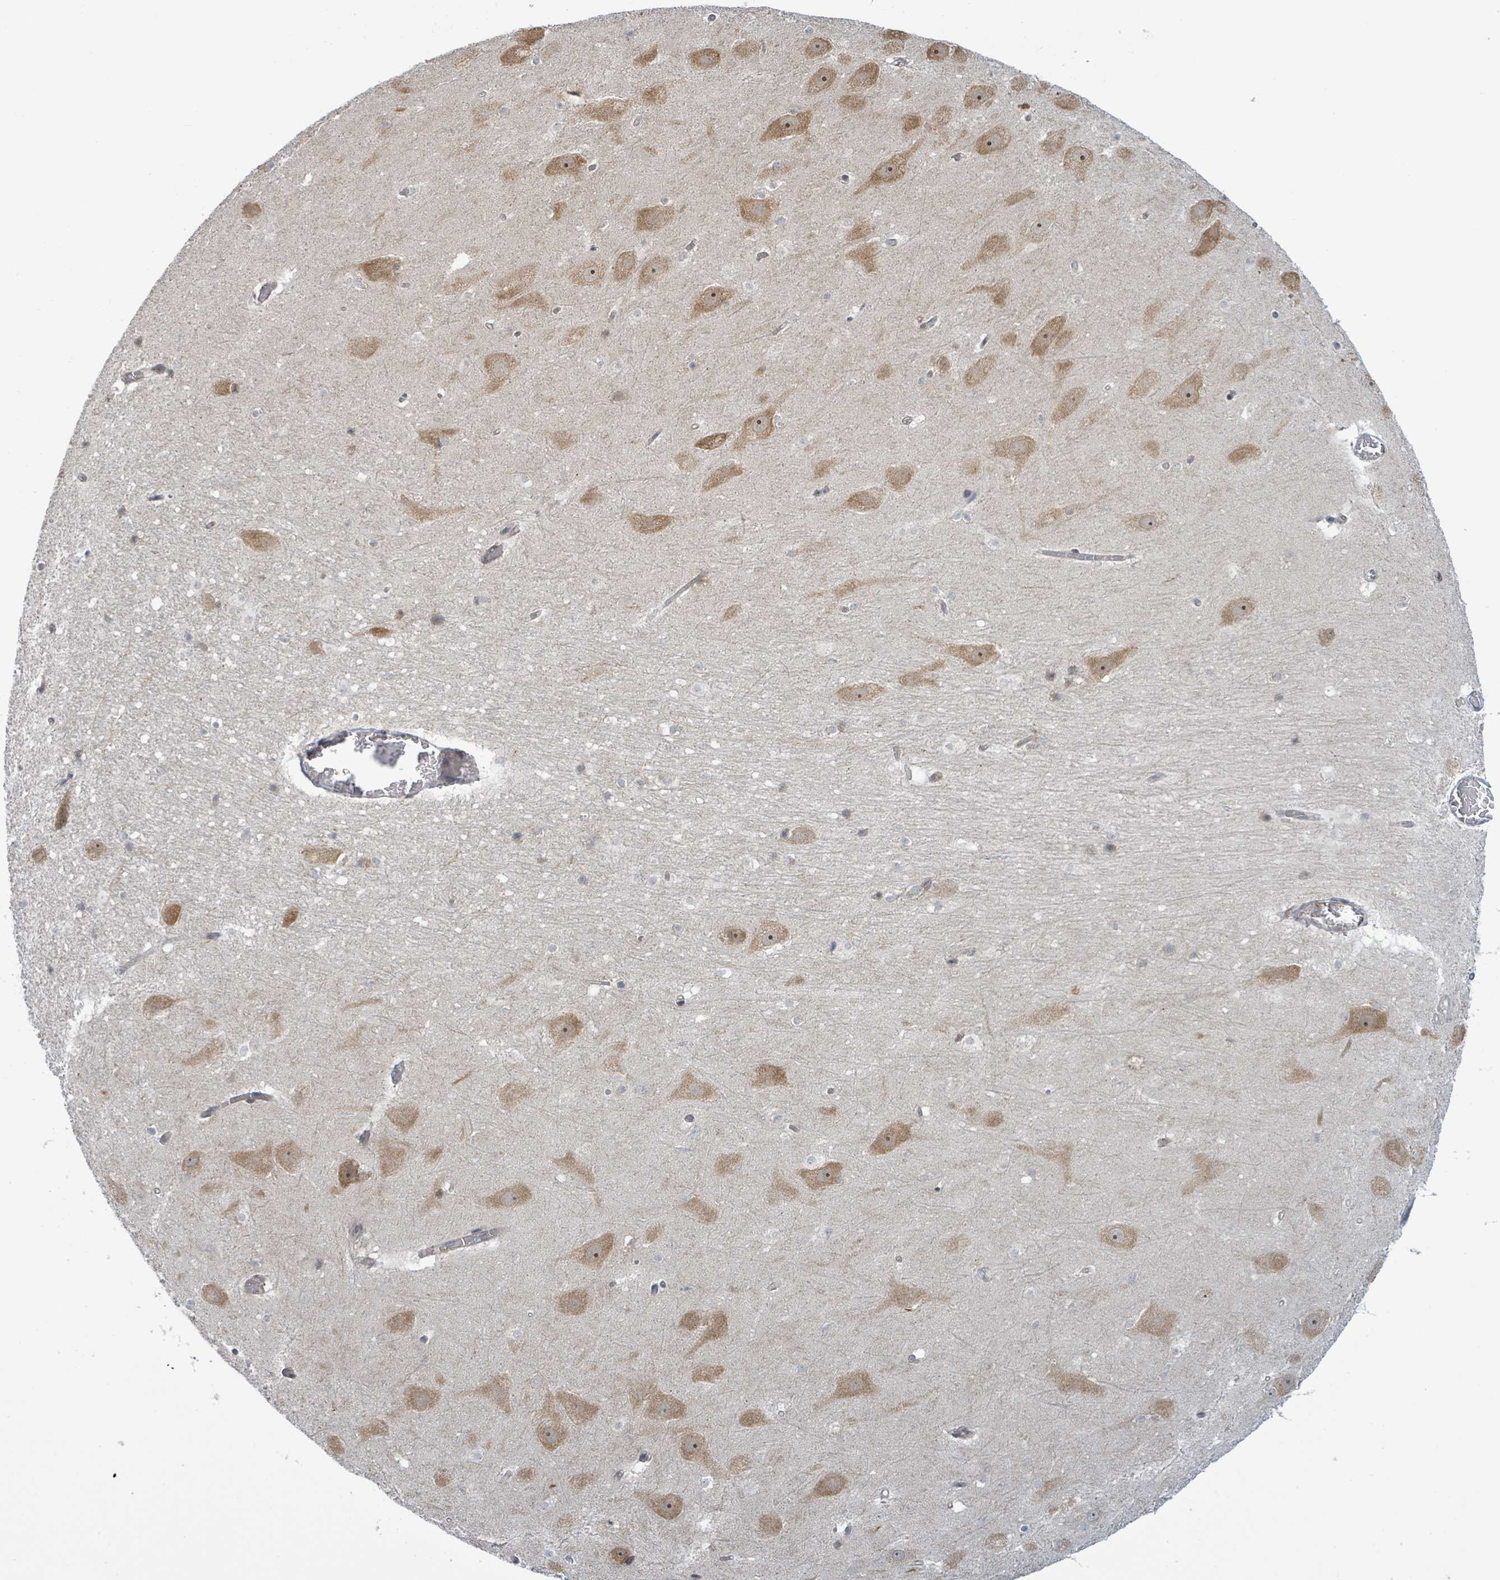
{"staining": {"intensity": "negative", "quantity": "none", "location": "none"}, "tissue": "hippocampus", "cell_type": "Glial cells", "image_type": "normal", "snomed": [{"axis": "morphology", "description": "Normal tissue, NOS"}, {"axis": "topography", "description": "Hippocampus"}], "caption": "Hippocampus was stained to show a protein in brown. There is no significant staining in glial cells. The staining was performed using DAB to visualize the protein expression in brown, while the nuclei were stained in blue with hematoxylin (Magnification: 20x).", "gene": "RPL32", "patient": {"sex": "male", "age": 37}}